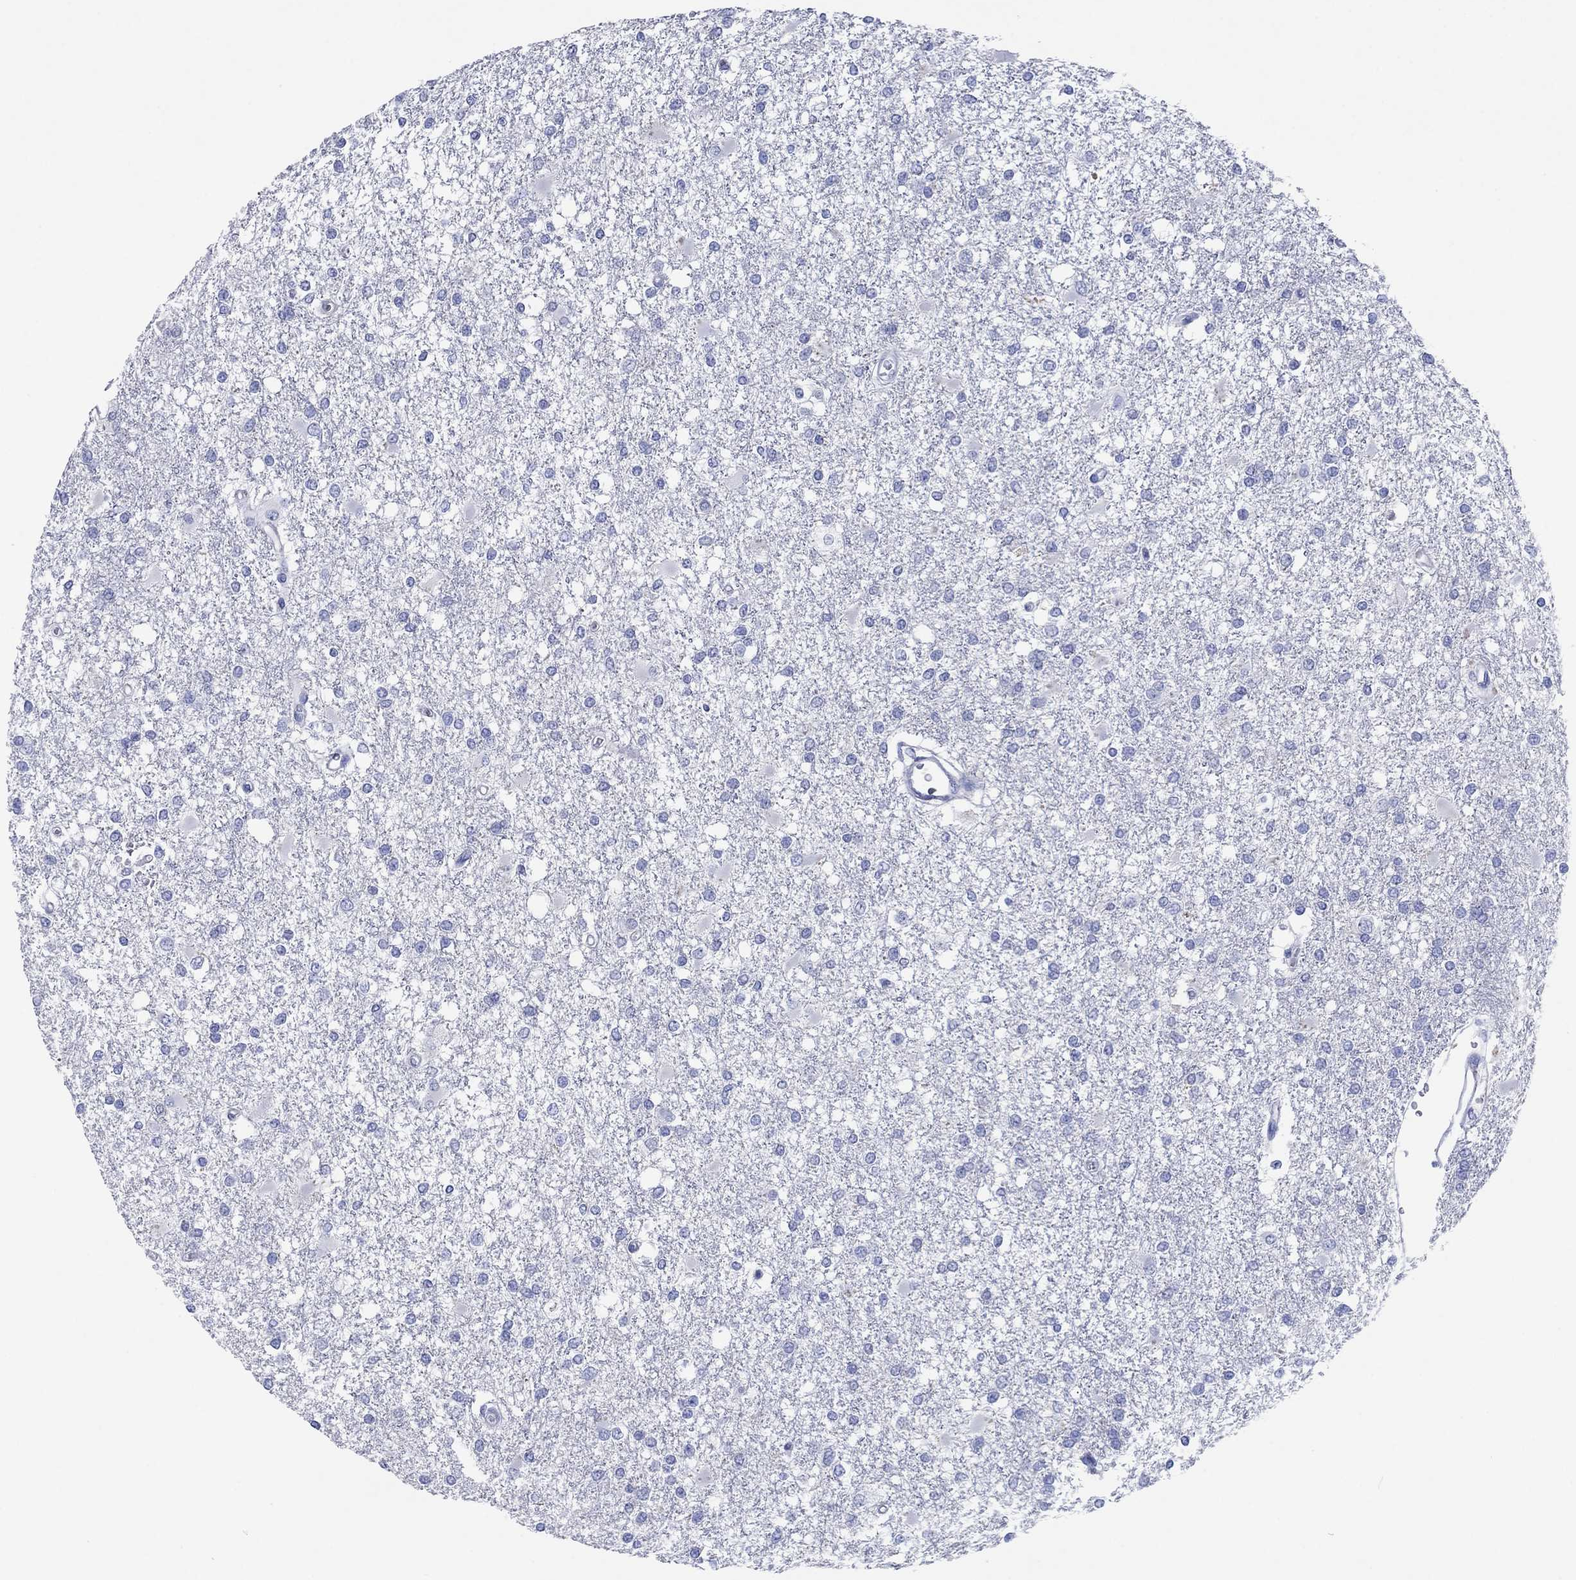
{"staining": {"intensity": "negative", "quantity": "none", "location": "none"}, "tissue": "glioma", "cell_type": "Tumor cells", "image_type": "cancer", "snomed": [{"axis": "morphology", "description": "Glioma, malignant, High grade"}, {"axis": "topography", "description": "Cerebral cortex"}], "caption": "Tumor cells show no significant staining in glioma.", "gene": "HCRT", "patient": {"sex": "male", "age": 79}}